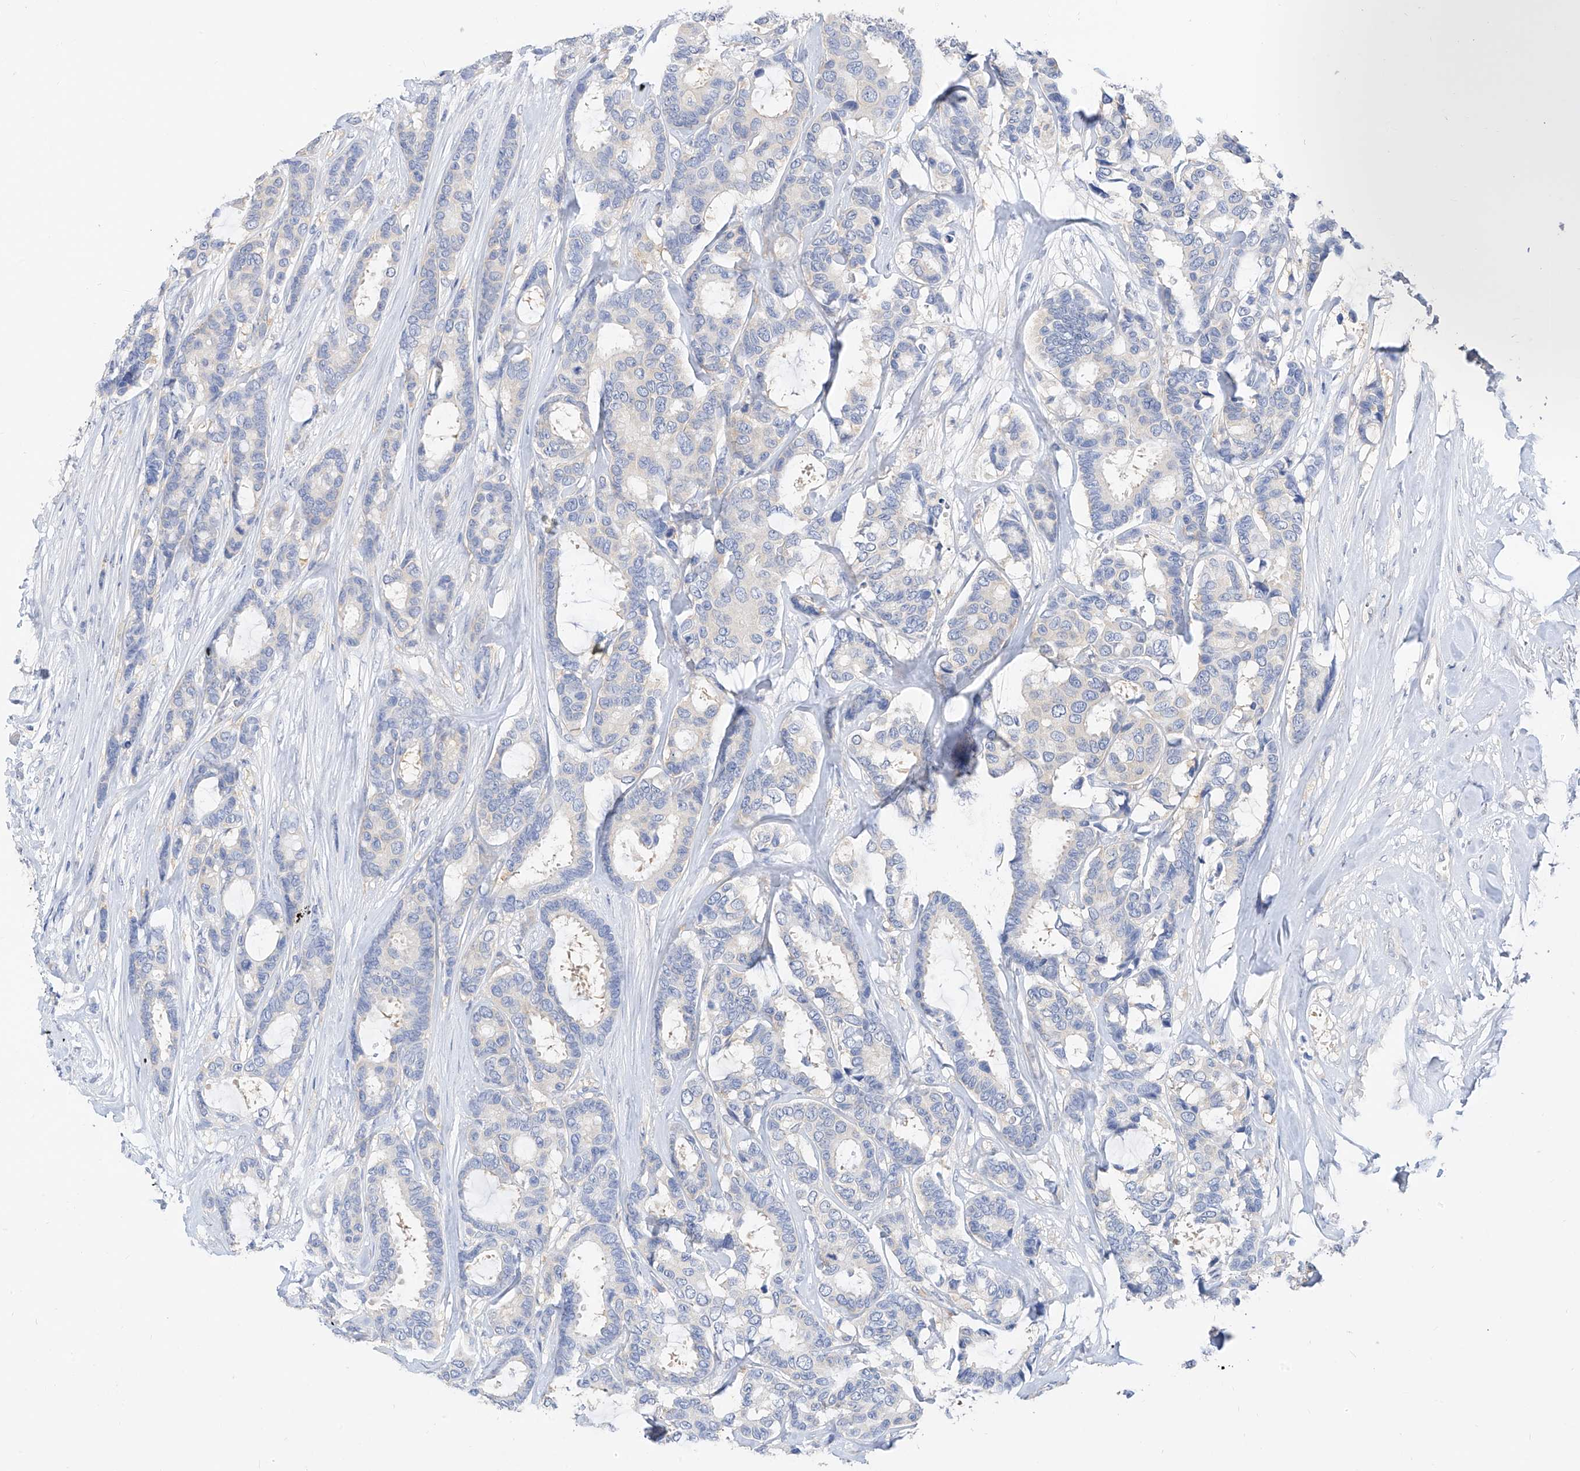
{"staining": {"intensity": "negative", "quantity": "none", "location": "none"}, "tissue": "breast cancer", "cell_type": "Tumor cells", "image_type": "cancer", "snomed": [{"axis": "morphology", "description": "Duct carcinoma"}, {"axis": "topography", "description": "Breast"}], "caption": "Tumor cells show no significant protein positivity in breast cancer.", "gene": "ZZEF1", "patient": {"sex": "female", "age": 87}}